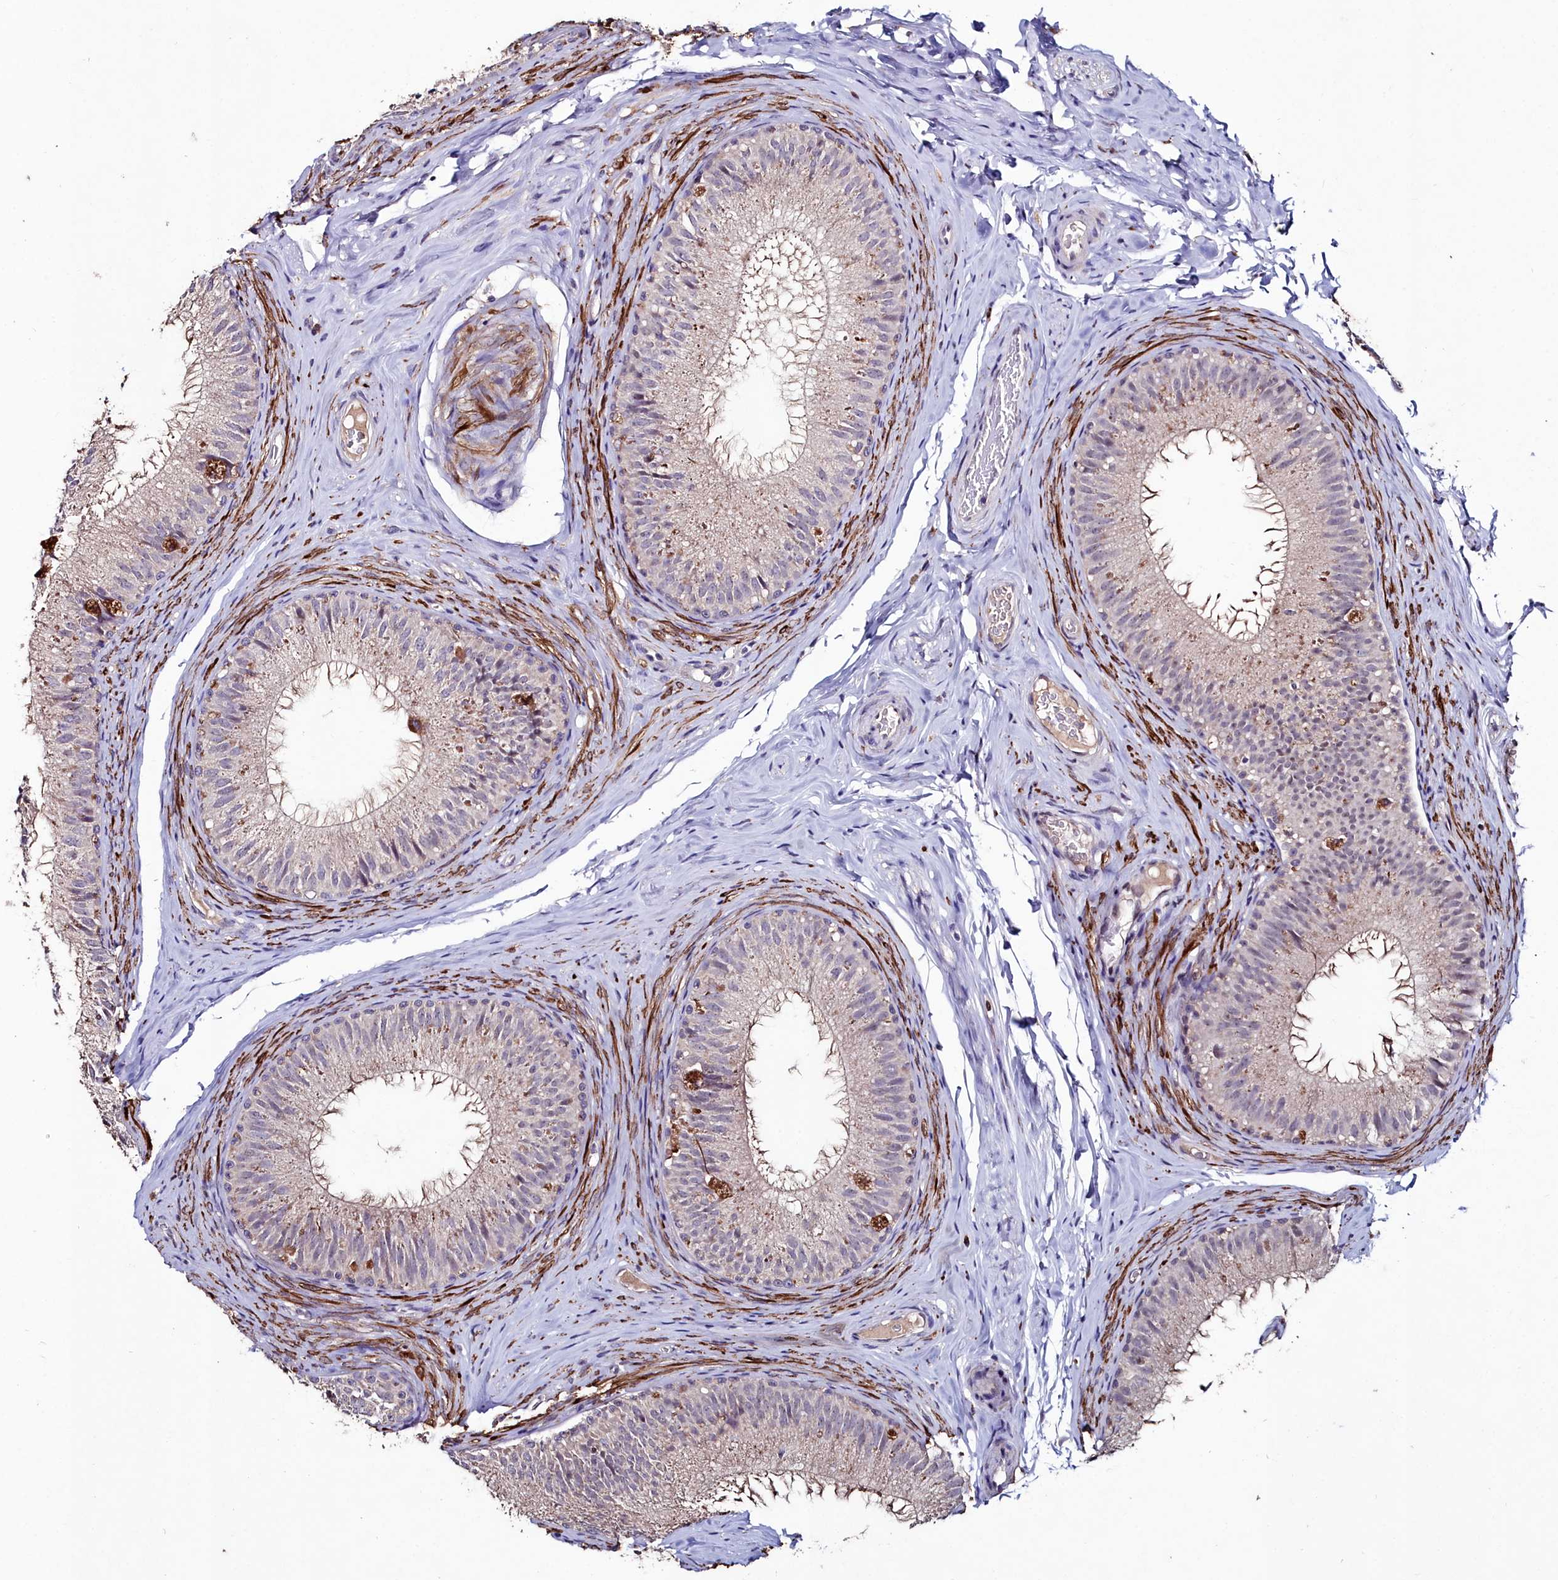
{"staining": {"intensity": "negative", "quantity": "none", "location": "none"}, "tissue": "epididymis", "cell_type": "Glandular cells", "image_type": "normal", "snomed": [{"axis": "morphology", "description": "Normal tissue, NOS"}, {"axis": "topography", "description": "Epididymis"}], "caption": "Glandular cells show no significant positivity in unremarkable epididymis.", "gene": "AMBRA1", "patient": {"sex": "male", "age": 34}}